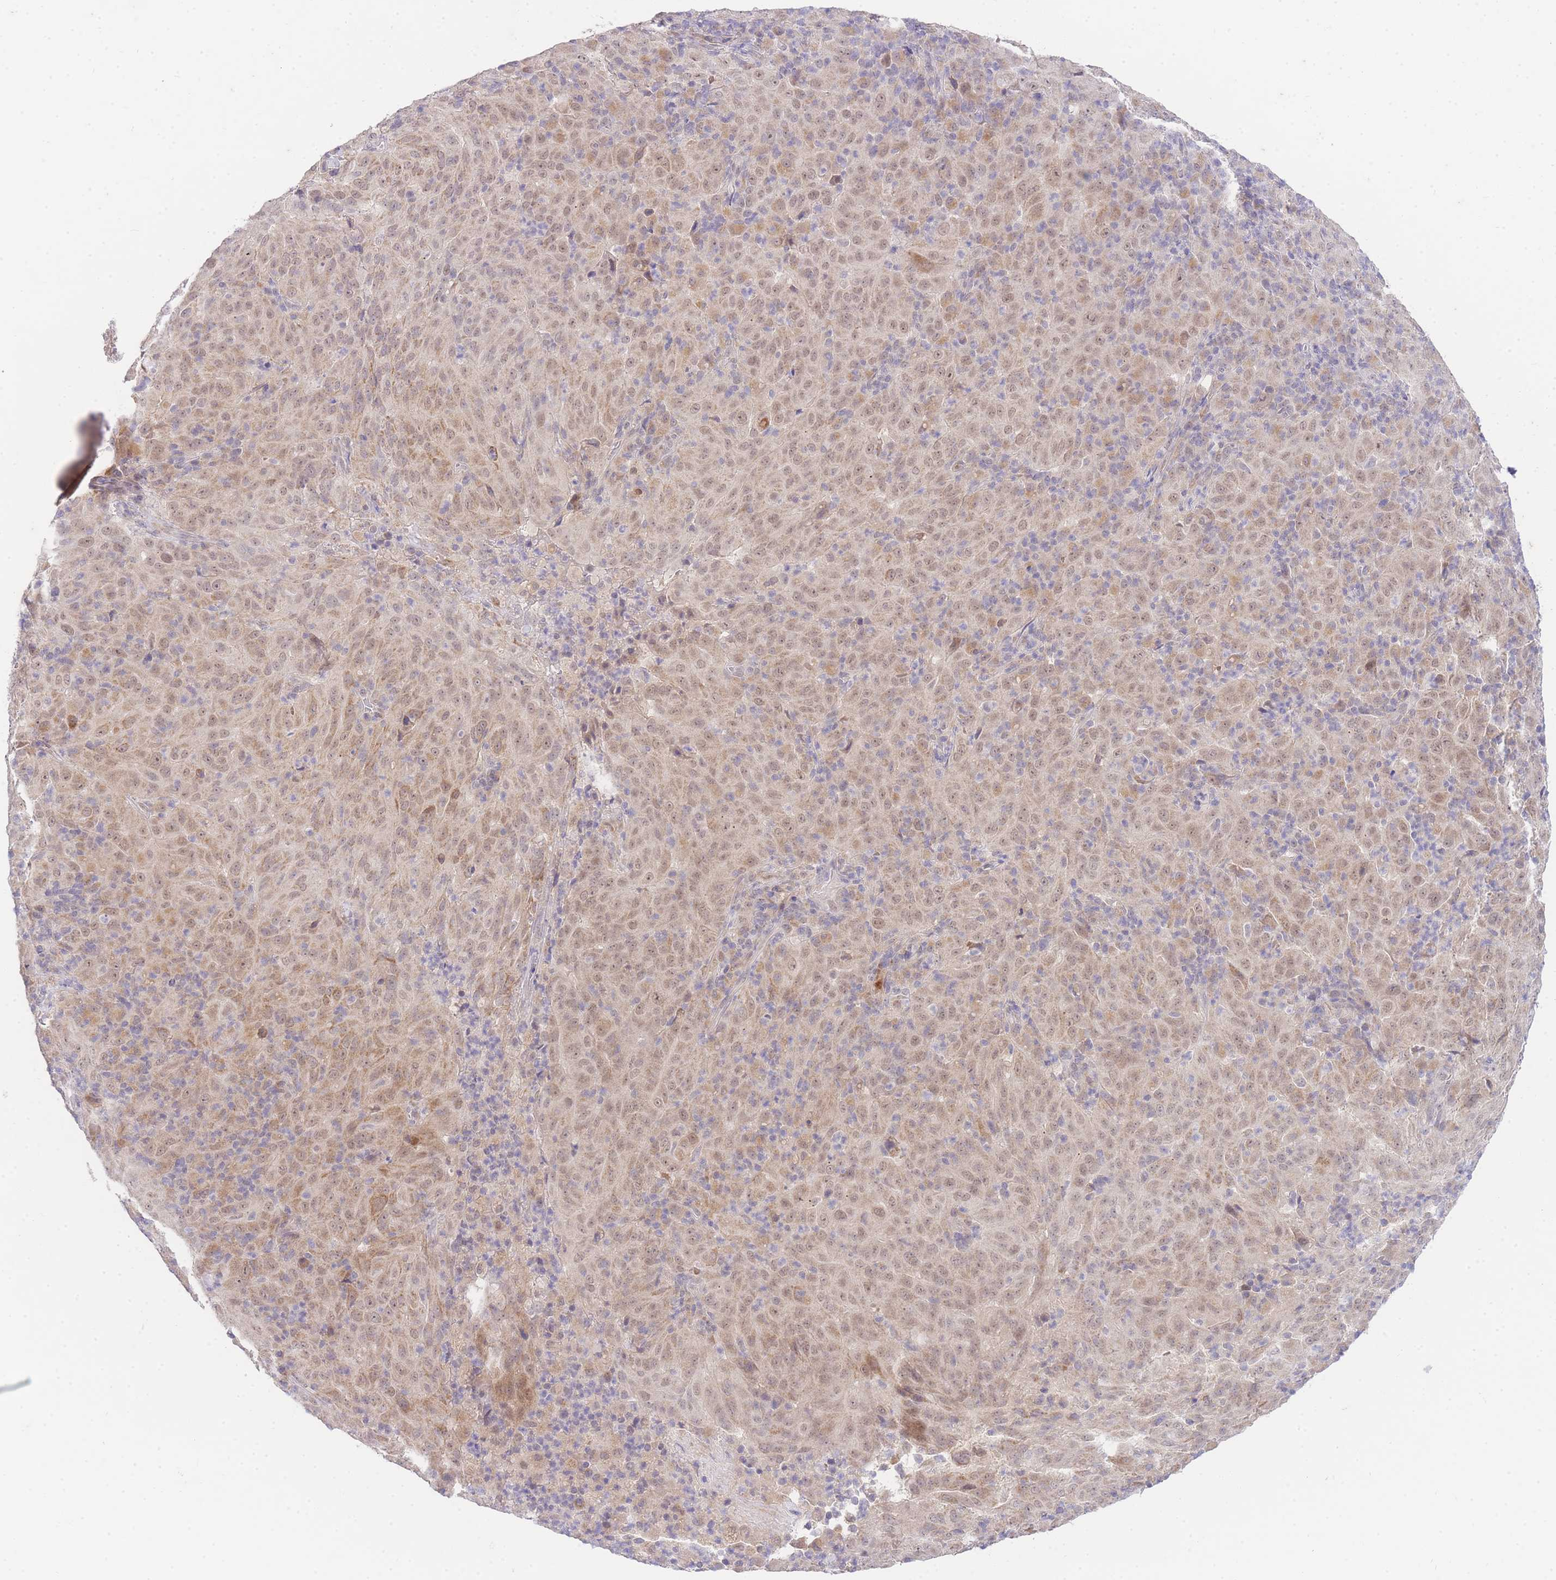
{"staining": {"intensity": "moderate", "quantity": ">75%", "location": "cytoplasmic/membranous"}, "tissue": "pancreatic cancer", "cell_type": "Tumor cells", "image_type": "cancer", "snomed": [{"axis": "morphology", "description": "Adenocarcinoma, NOS"}, {"axis": "topography", "description": "Pancreas"}], "caption": "Immunohistochemistry image of neoplastic tissue: adenocarcinoma (pancreatic) stained using IHC exhibits medium levels of moderate protein expression localized specifically in the cytoplasmic/membranous of tumor cells, appearing as a cytoplasmic/membranous brown color.", "gene": "SLC25A33", "patient": {"sex": "male", "age": 63}}